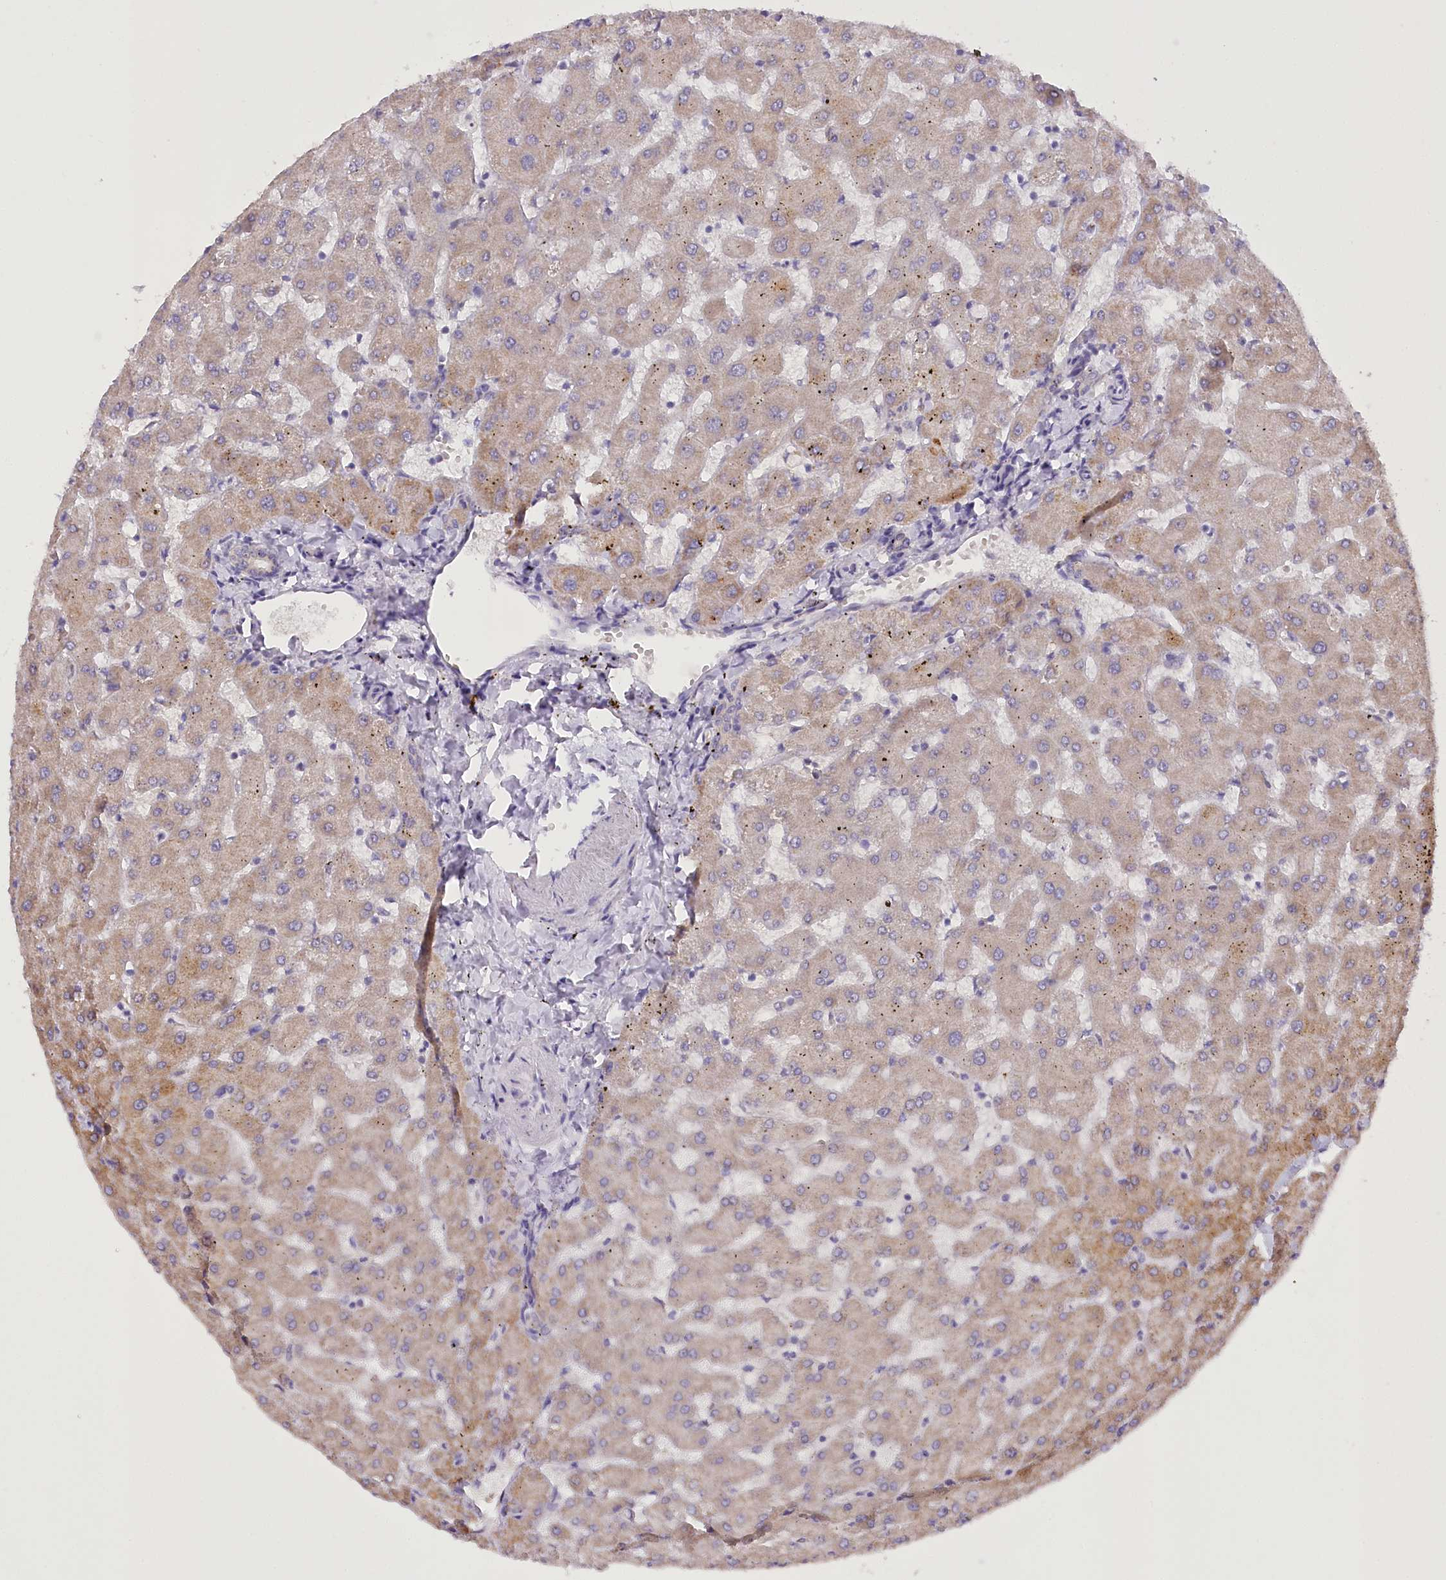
{"staining": {"intensity": "negative", "quantity": "none", "location": "none"}, "tissue": "liver", "cell_type": "Cholangiocytes", "image_type": "normal", "snomed": [{"axis": "morphology", "description": "Normal tissue, NOS"}, {"axis": "topography", "description": "Liver"}], "caption": "A micrograph of liver stained for a protein demonstrates no brown staining in cholangiocytes.", "gene": "DCUN1D1", "patient": {"sex": "female", "age": 63}}